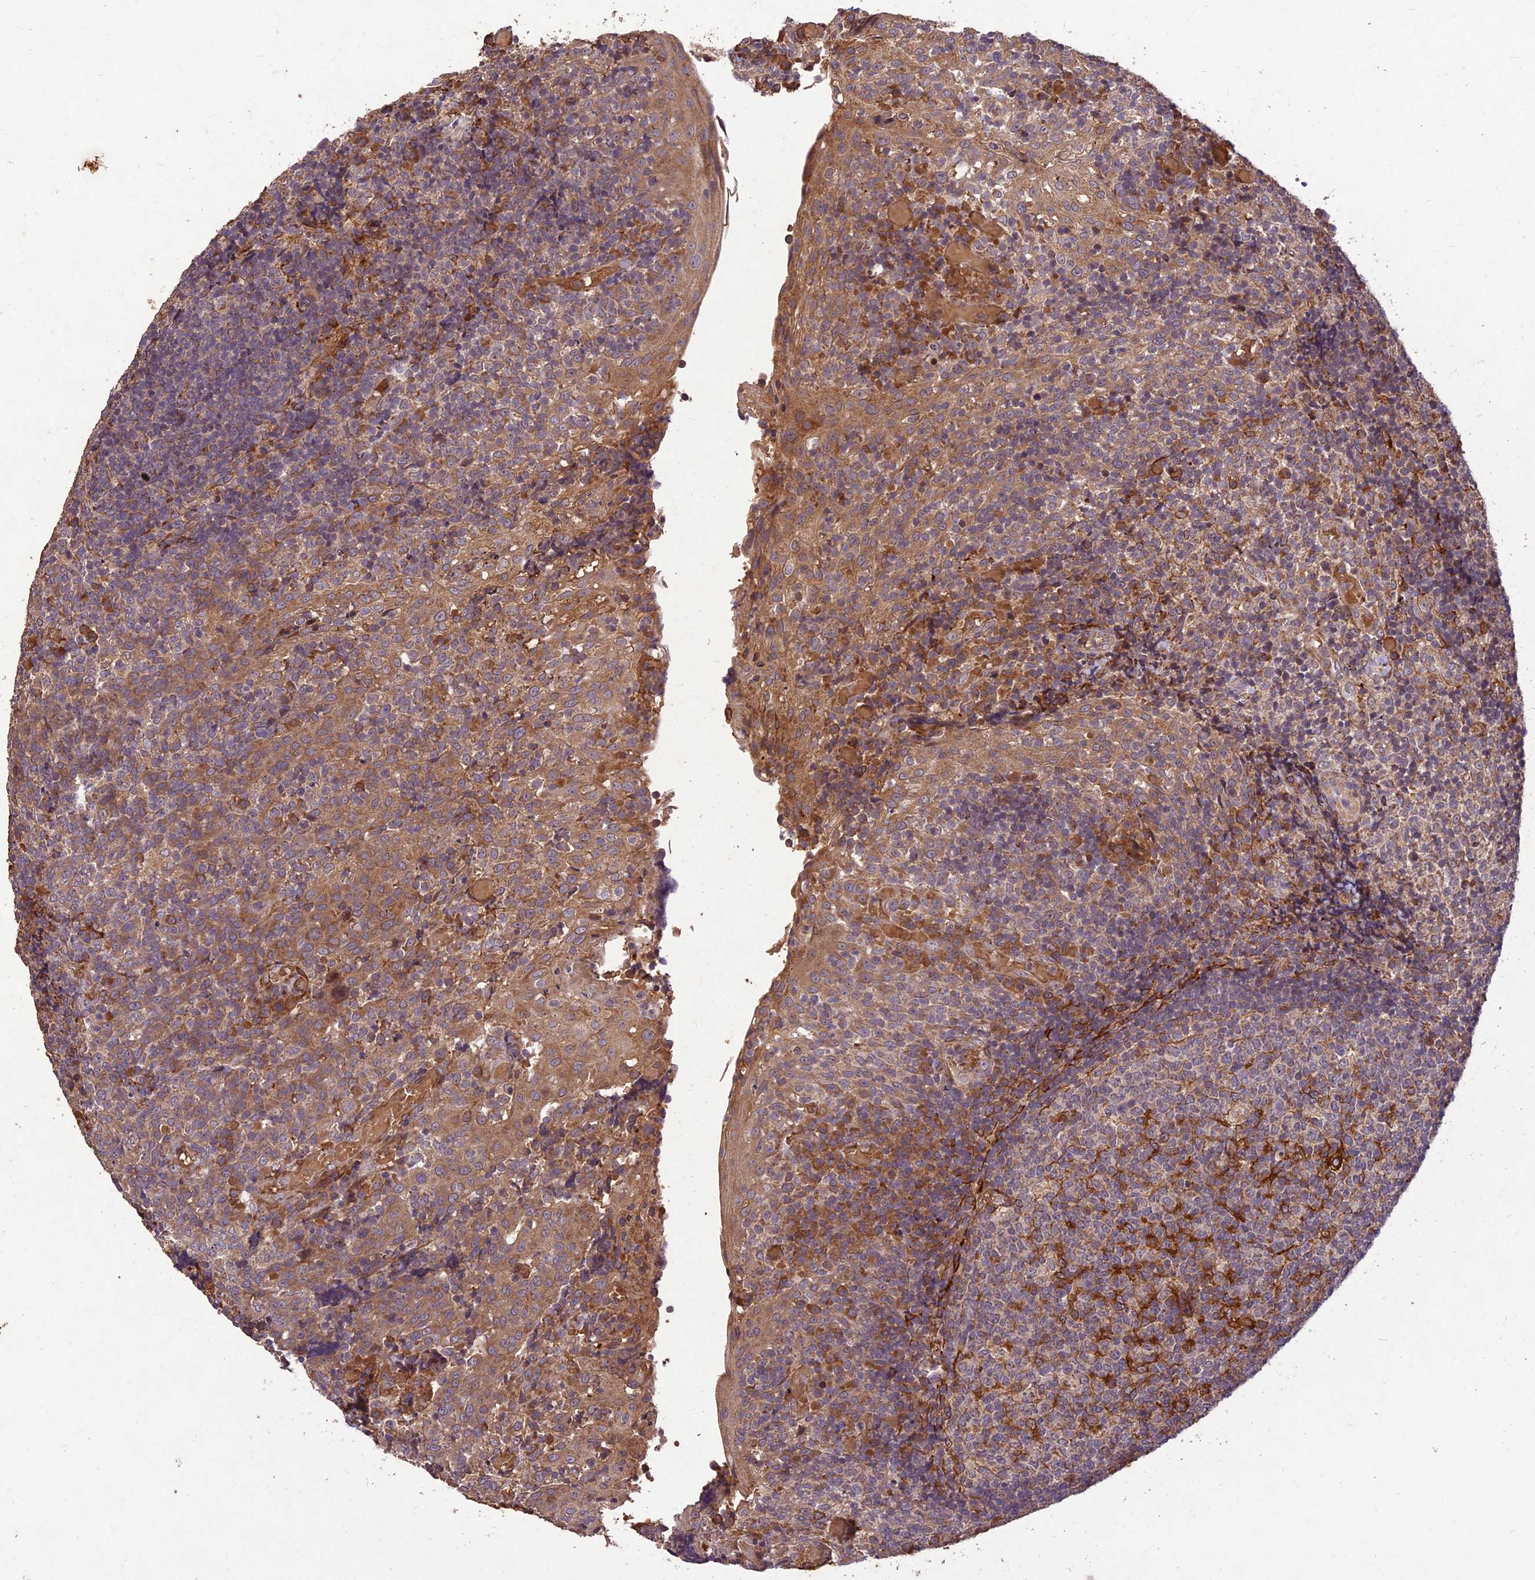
{"staining": {"intensity": "negative", "quantity": "none", "location": "none"}, "tissue": "tonsil", "cell_type": "Germinal center cells", "image_type": "normal", "snomed": [{"axis": "morphology", "description": "Normal tissue, NOS"}, {"axis": "topography", "description": "Tonsil"}], "caption": "High magnification brightfield microscopy of benign tonsil stained with DAB (3,3'-diaminobenzidine) (brown) and counterstained with hematoxylin (blue): germinal center cells show no significant staining. (DAB (3,3'-diaminobenzidine) immunohistochemistry (IHC) with hematoxylin counter stain).", "gene": "PPP1R11", "patient": {"sex": "female", "age": 19}}